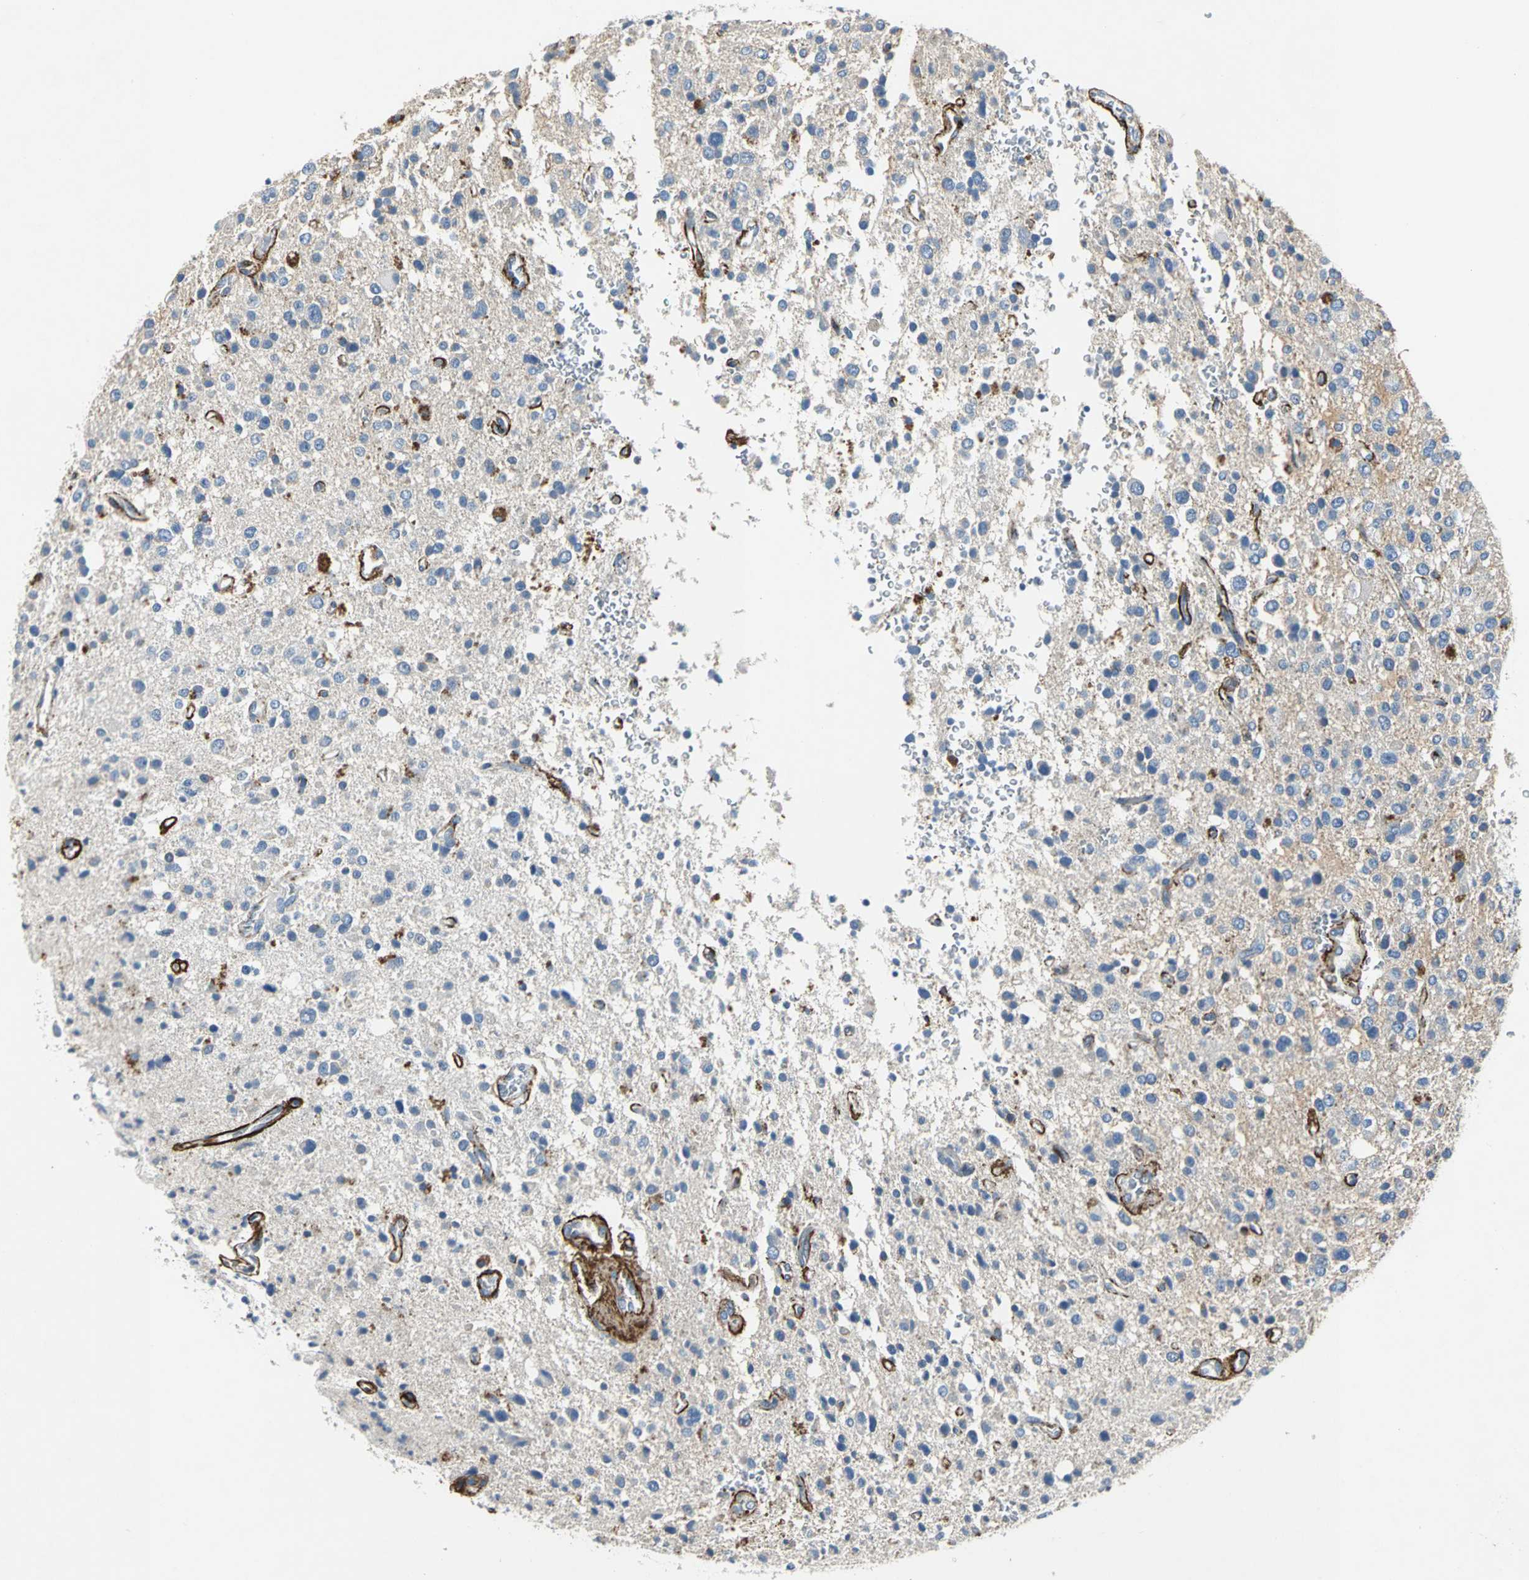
{"staining": {"intensity": "negative", "quantity": "none", "location": "none"}, "tissue": "glioma", "cell_type": "Tumor cells", "image_type": "cancer", "snomed": [{"axis": "morphology", "description": "Glioma, malignant, High grade"}, {"axis": "topography", "description": "Brain"}], "caption": "Immunohistochemistry (IHC) micrograph of human glioma stained for a protein (brown), which exhibits no expression in tumor cells.", "gene": "EFNB3", "patient": {"sex": "male", "age": 47}}